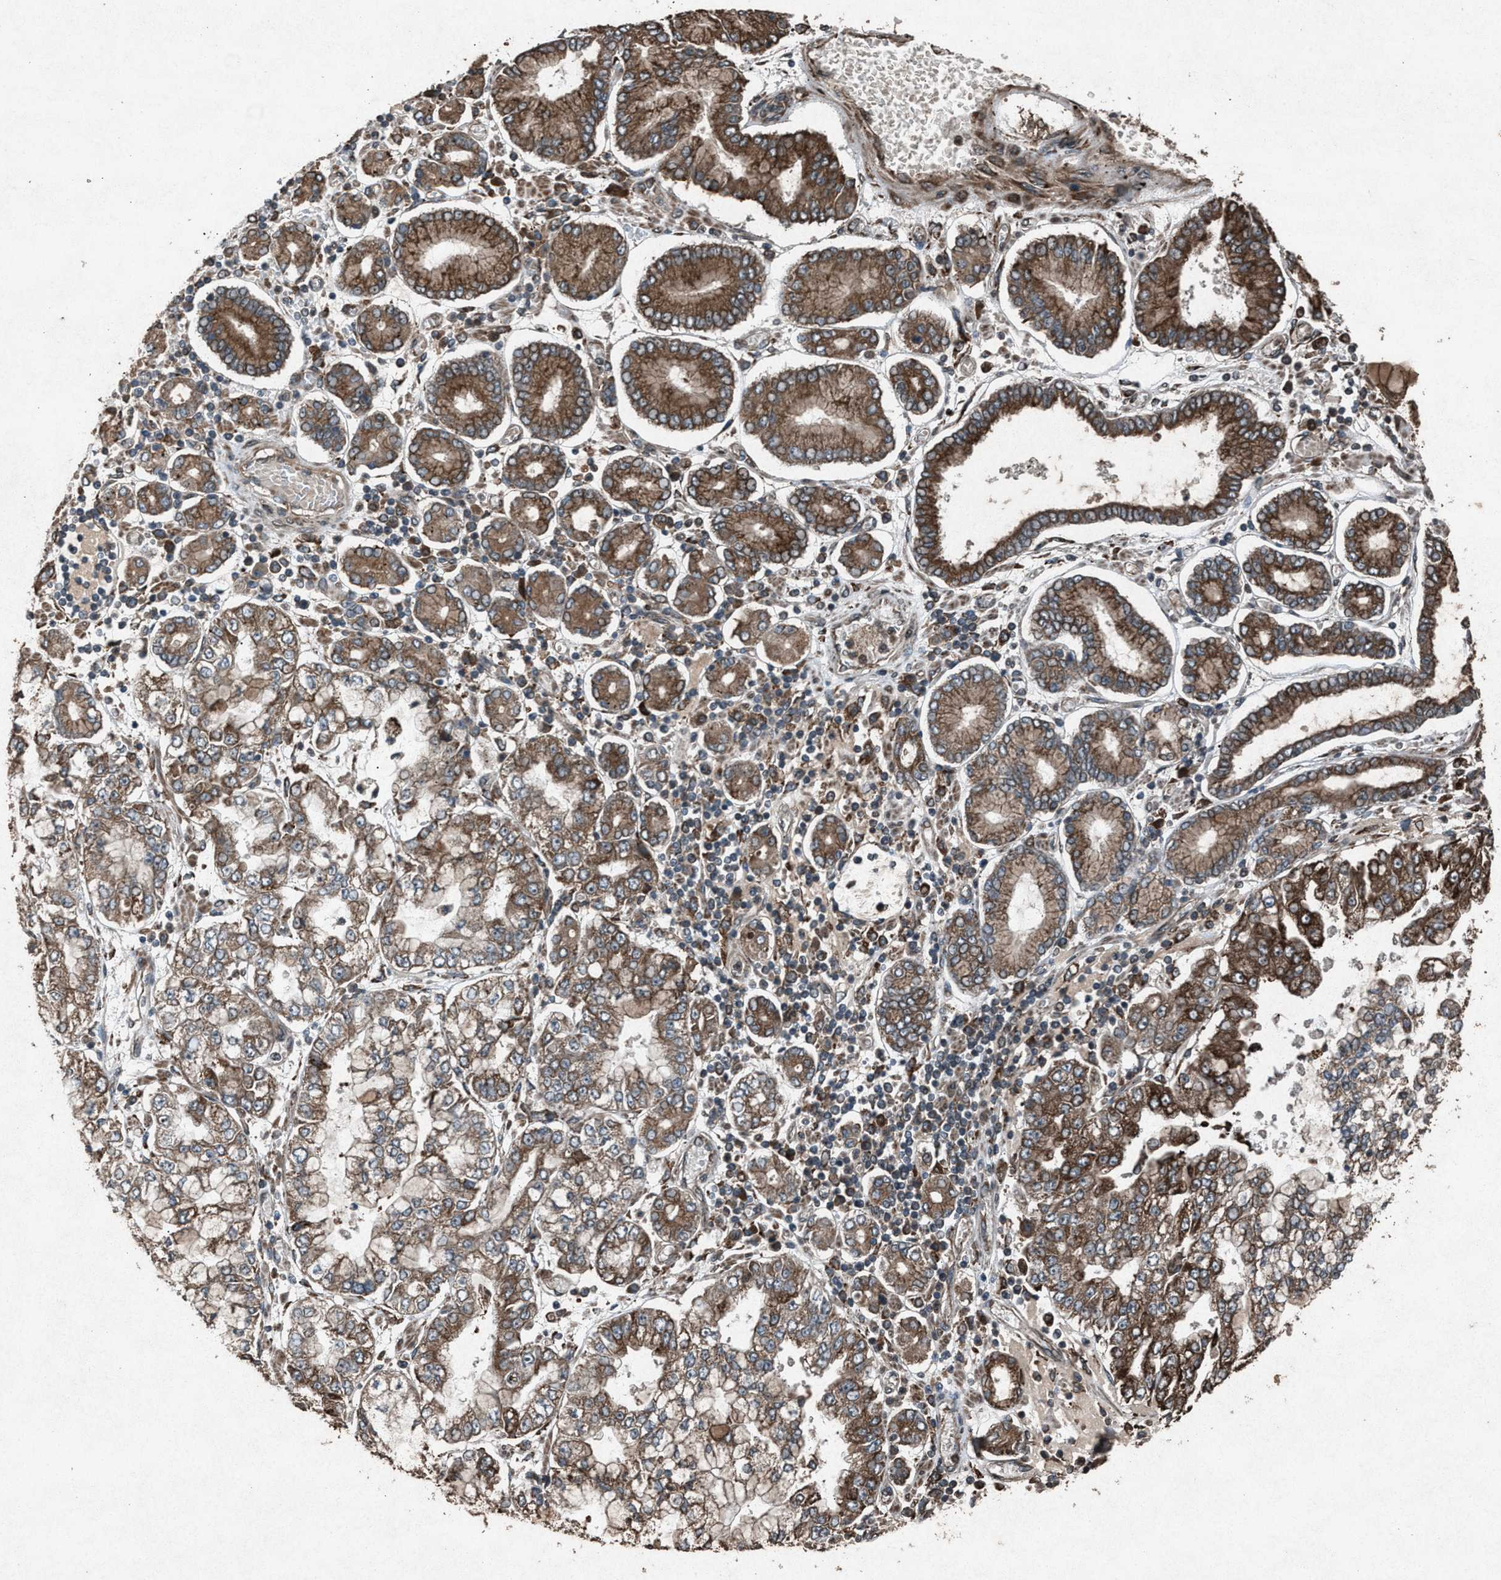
{"staining": {"intensity": "moderate", "quantity": ">75%", "location": "cytoplasmic/membranous"}, "tissue": "stomach cancer", "cell_type": "Tumor cells", "image_type": "cancer", "snomed": [{"axis": "morphology", "description": "Adenocarcinoma, NOS"}, {"axis": "topography", "description": "Stomach"}], "caption": "The image exhibits immunohistochemical staining of stomach cancer (adenocarcinoma). There is moderate cytoplasmic/membranous positivity is identified in approximately >75% of tumor cells.", "gene": "CALR", "patient": {"sex": "male", "age": 76}}